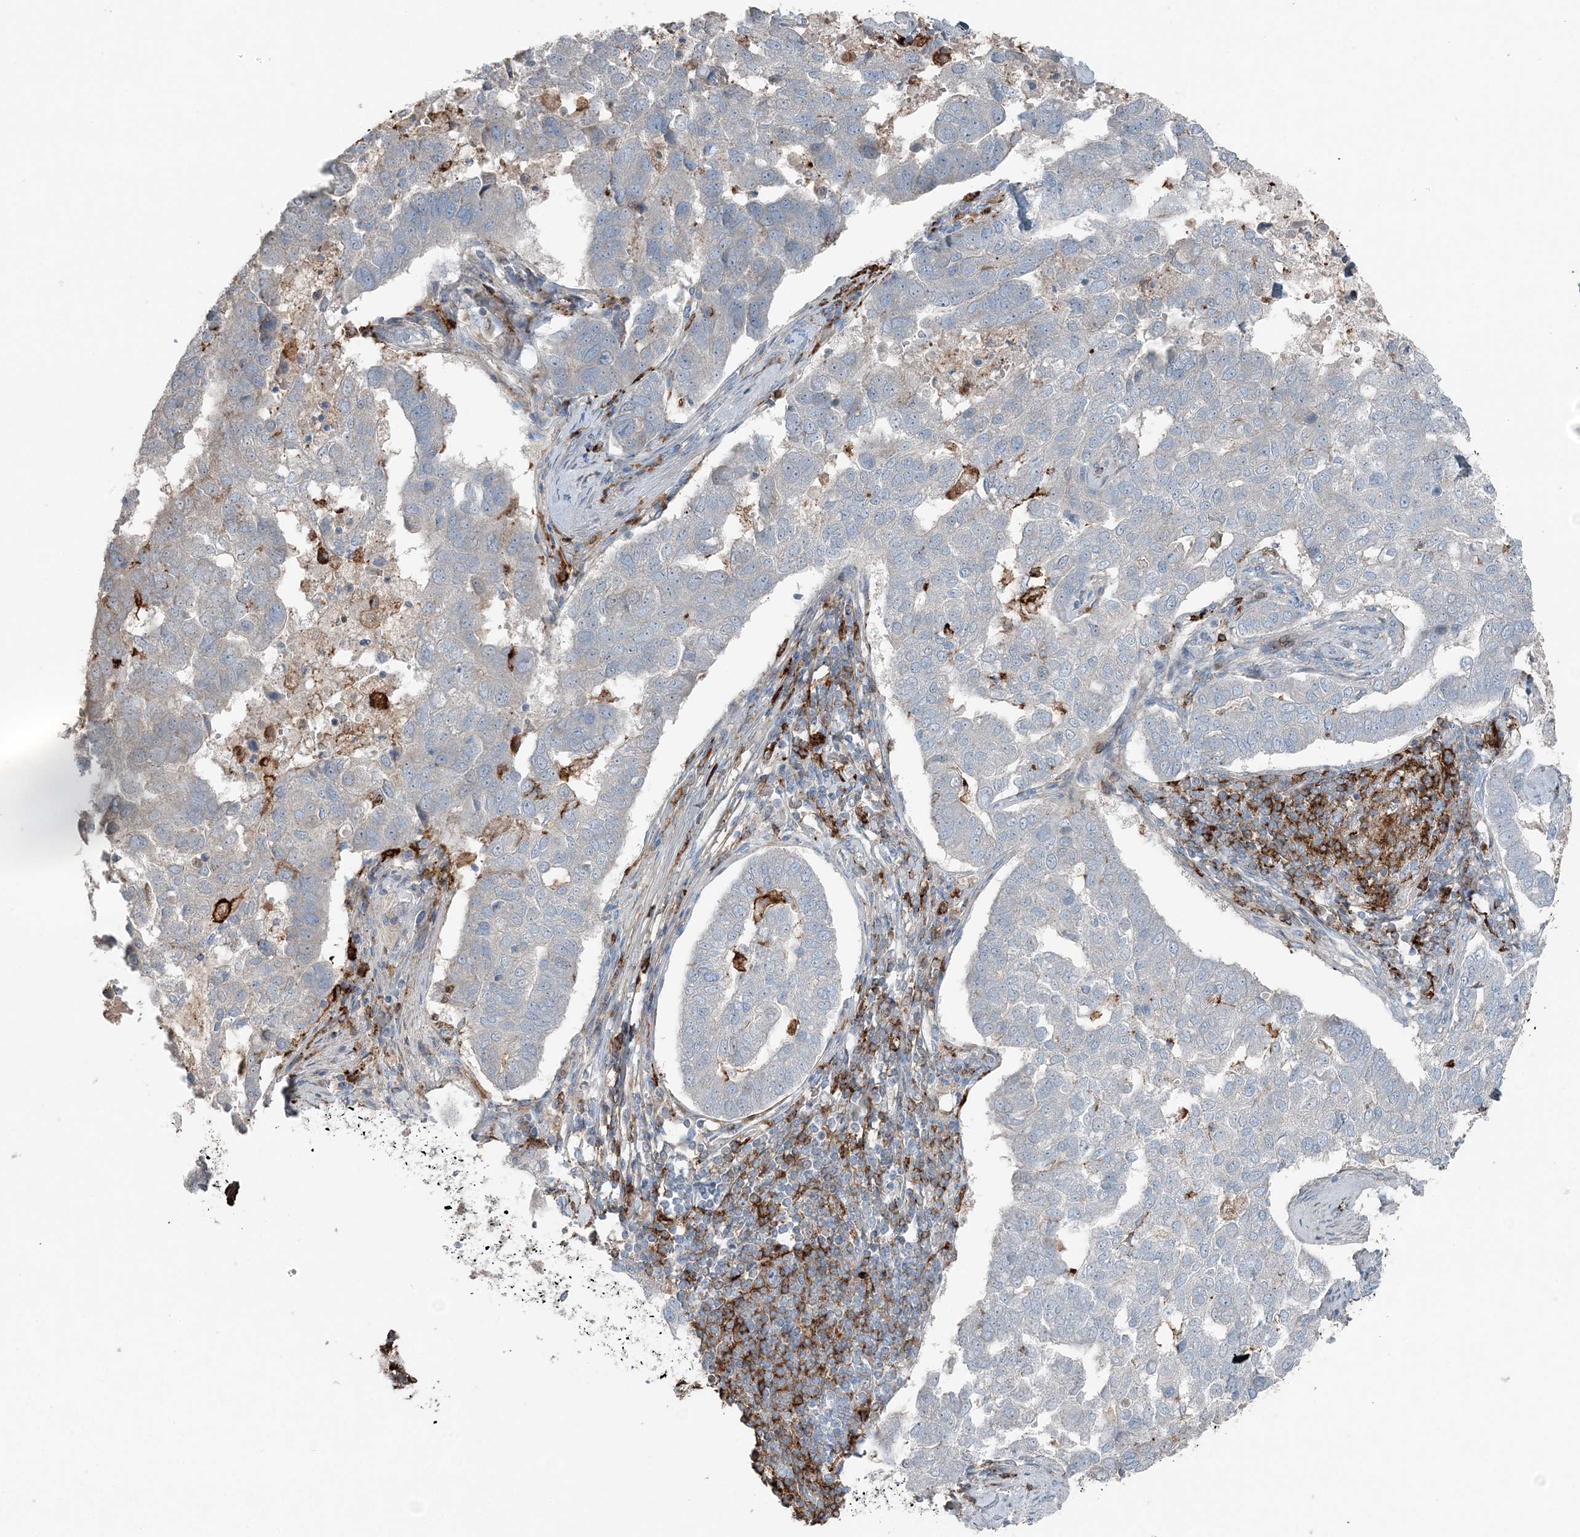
{"staining": {"intensity": "negative", "quantity": "none", "location": "none"}, "tissue": "pancreatic cancer", "cell_type": "Tumor cells", "image_type": "cancer", "snomed": [{"axis": "morphology", "description": "Adenocarcinoma, NOS"}, {"axis": "topography", "description": "Pancreas"}], "caption": "This is an immunohistochemistry (IHC) photomicrograph of pancreatic cancer. There is no positivity in tumor cells.", "gene": "KY", "patient": {"sex": "female", "age": 61}}